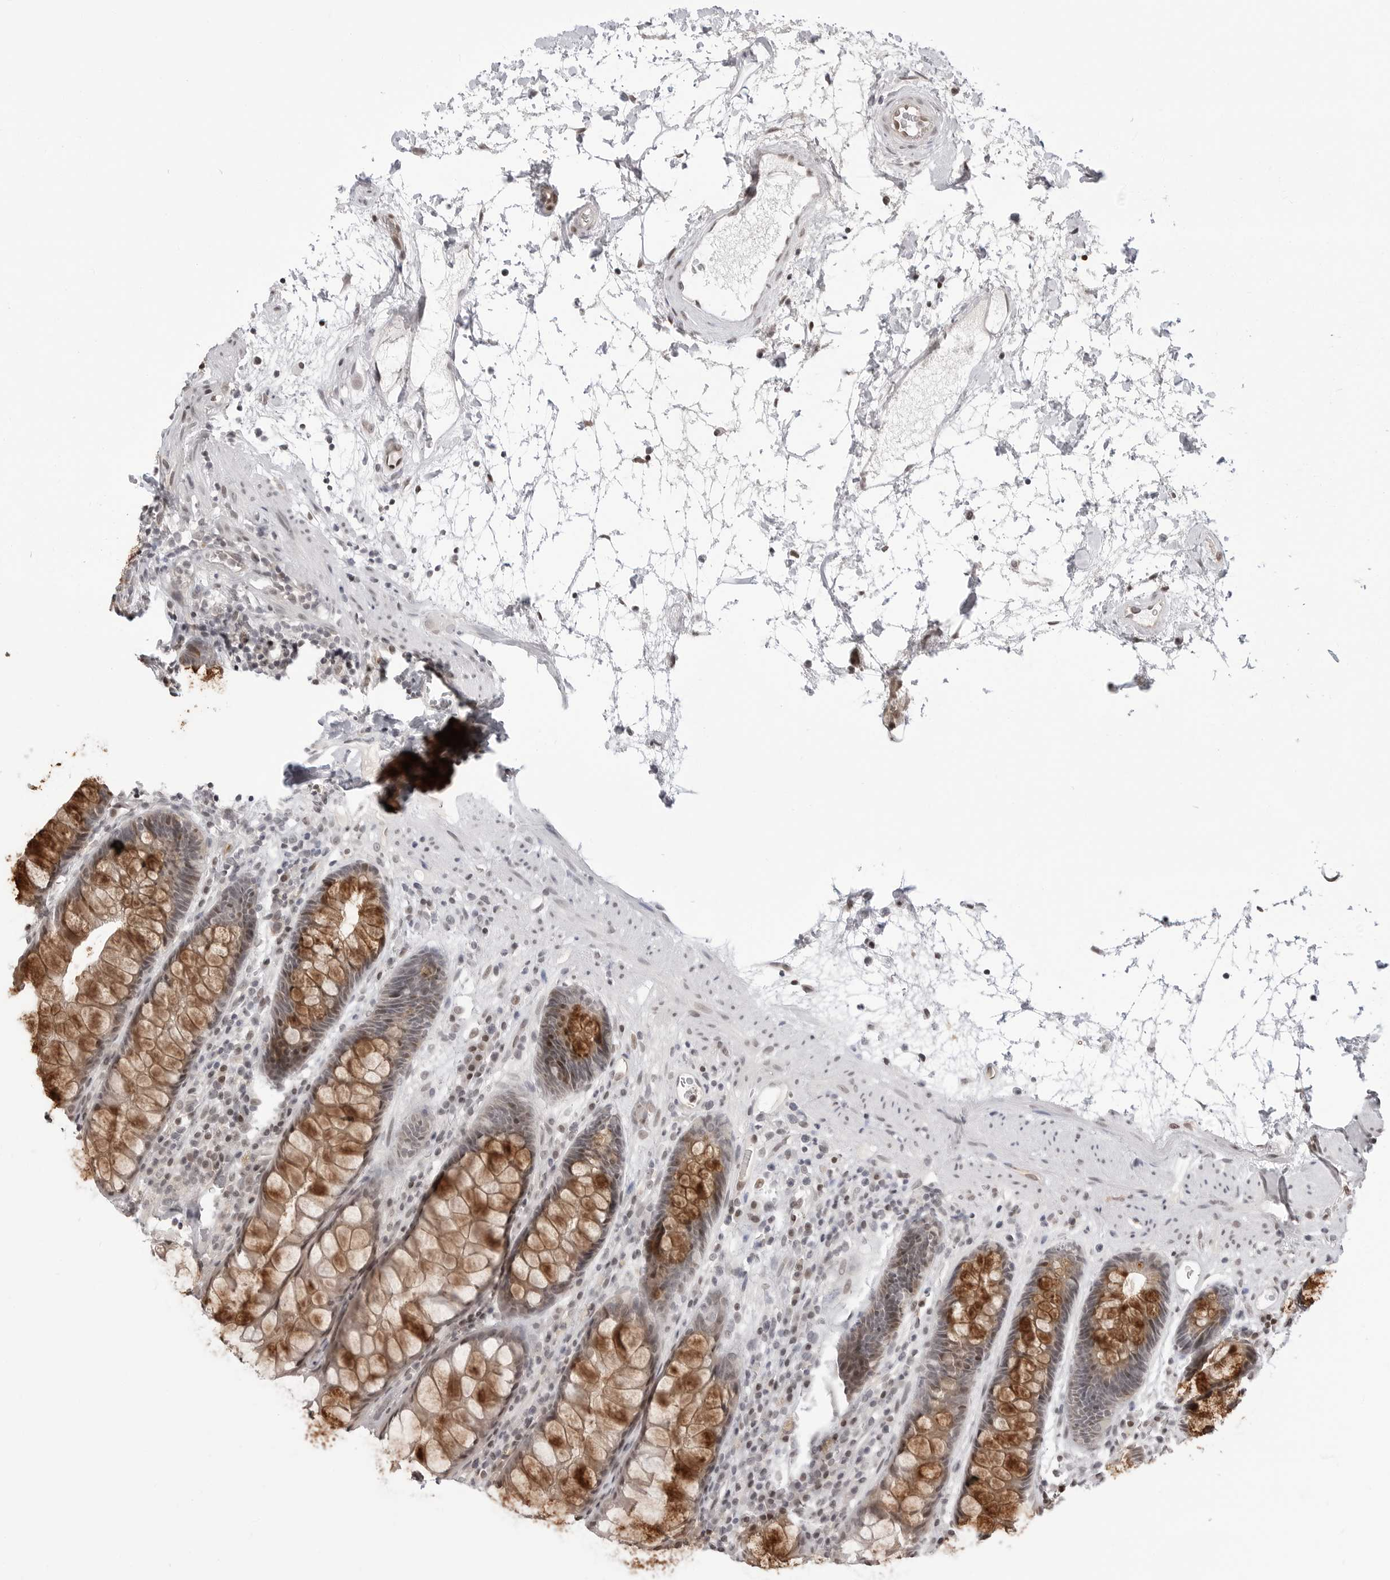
{"staining": {"intensity": "strong", "quantity": "25%-75%", "location": "cytoplasmic/membranous,nuclear"}, "tissue": "rectum", "cell_type": "Glandular cells", "image_type": "normal", "snomed": [{"axis": "morphology", "description": "Normal tissue, NOS"}, {"axis": "topography", "description": "Rectum"}], "caption": "This is a histology image of IHC staining of benign rectum, which shows strong positivity in the cytoplasmic/membranous,nuclear of glandular cells.", "gene": "C8orf33", "patient": {"sex": "male", "age": 64}}